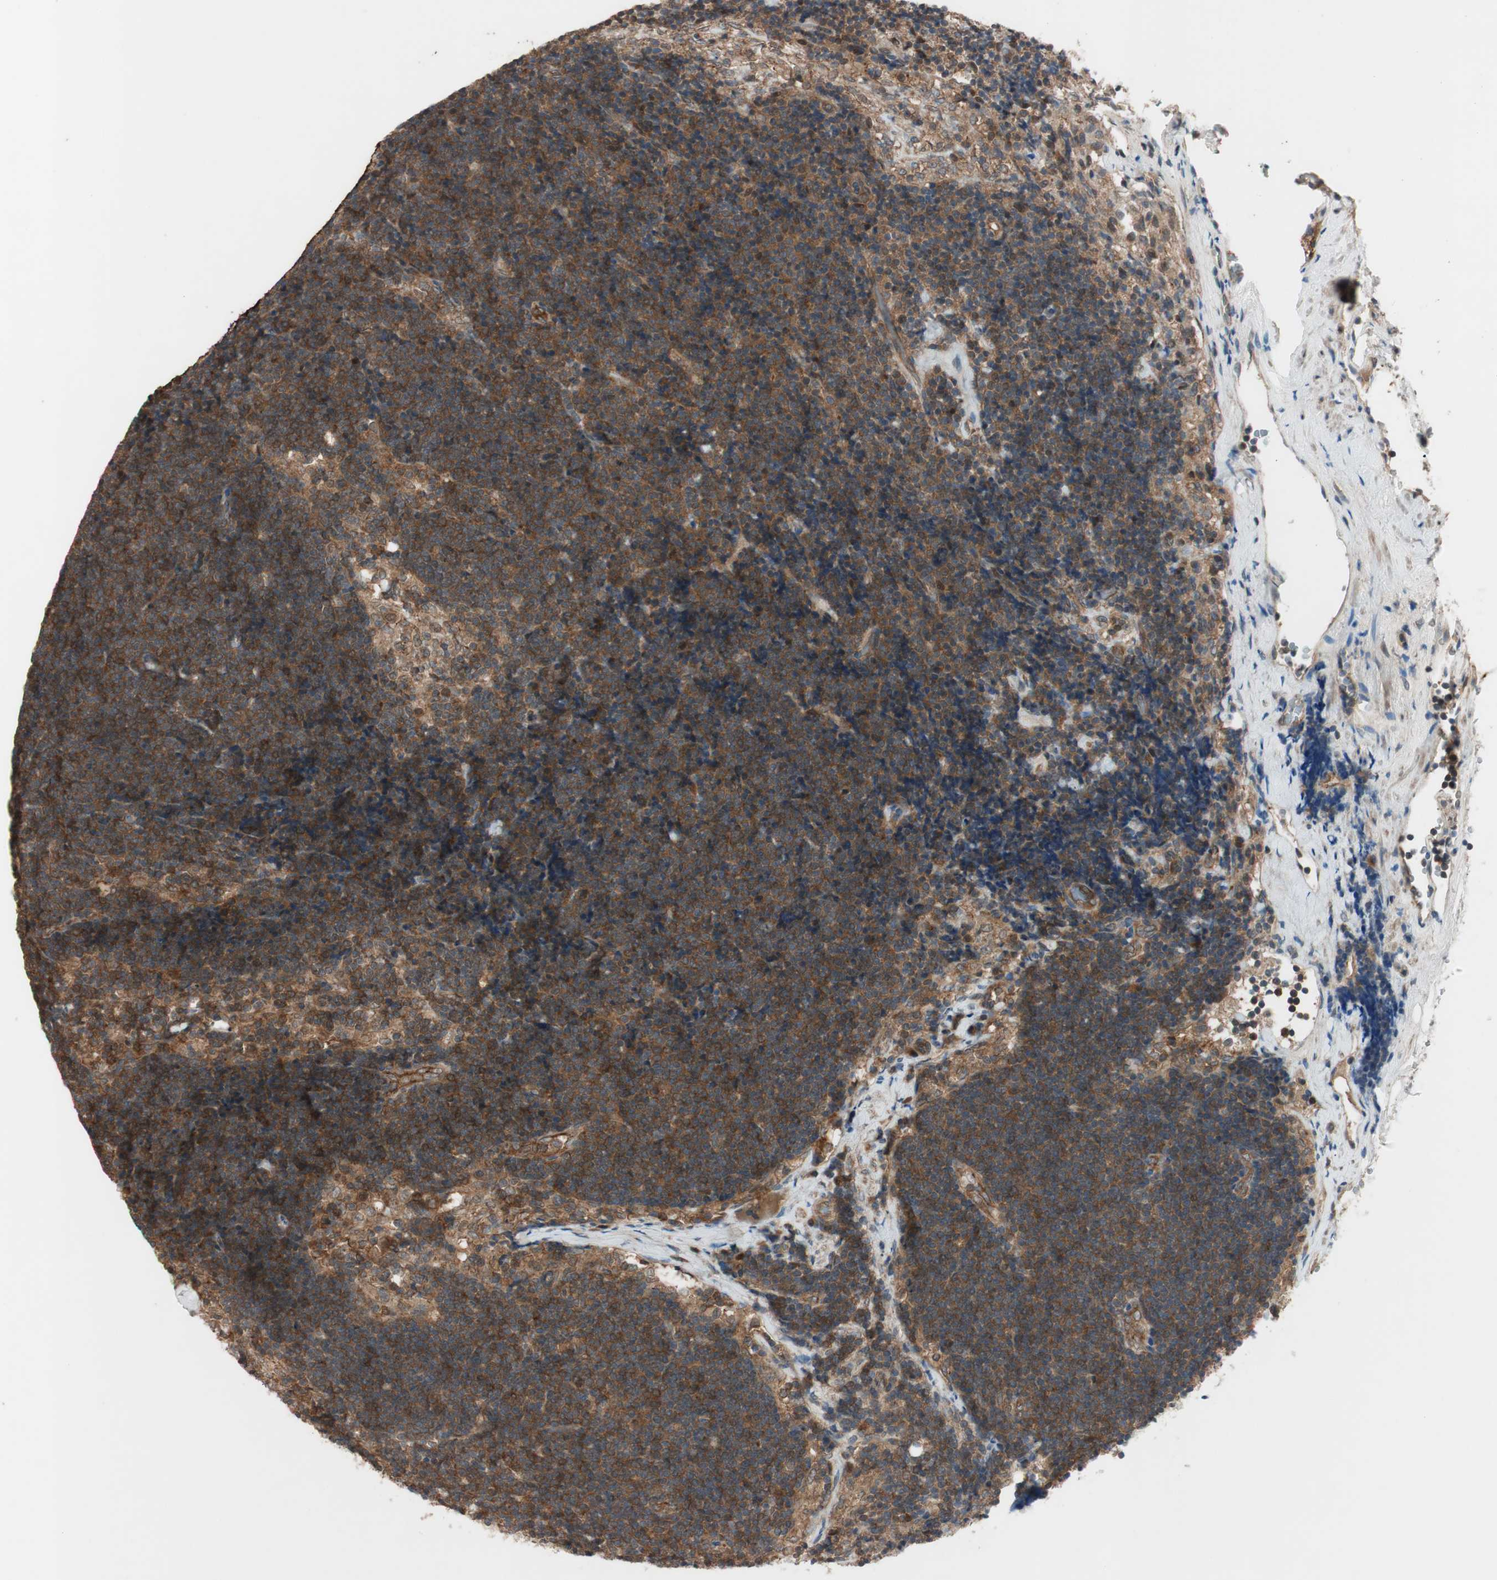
{"staining": {"intensity": "moderate", "quantity": ">75%", "location": "cytoplasmic/membranous"}, "tissue": "lymph node", "cell_type": "Germinal center cells", "image_type": "normal", "snomed": [{"axis": "morphology", "description": "Normal tissue, NOS"}, {"axis": "topography", "description": "Lymph node"}], "caption": "IHC of unremarkable human lymph node exhibits medium levels of moderate cytoplasmic/membranous expression in approximately >75% of germinal center cells. Using DAB (brown) and hematoxylin (blue) stains, captured at high magnification using brightfield microscopy.", "gene": "EPHA8", "patient": {"sex": "male", "age": 63}}